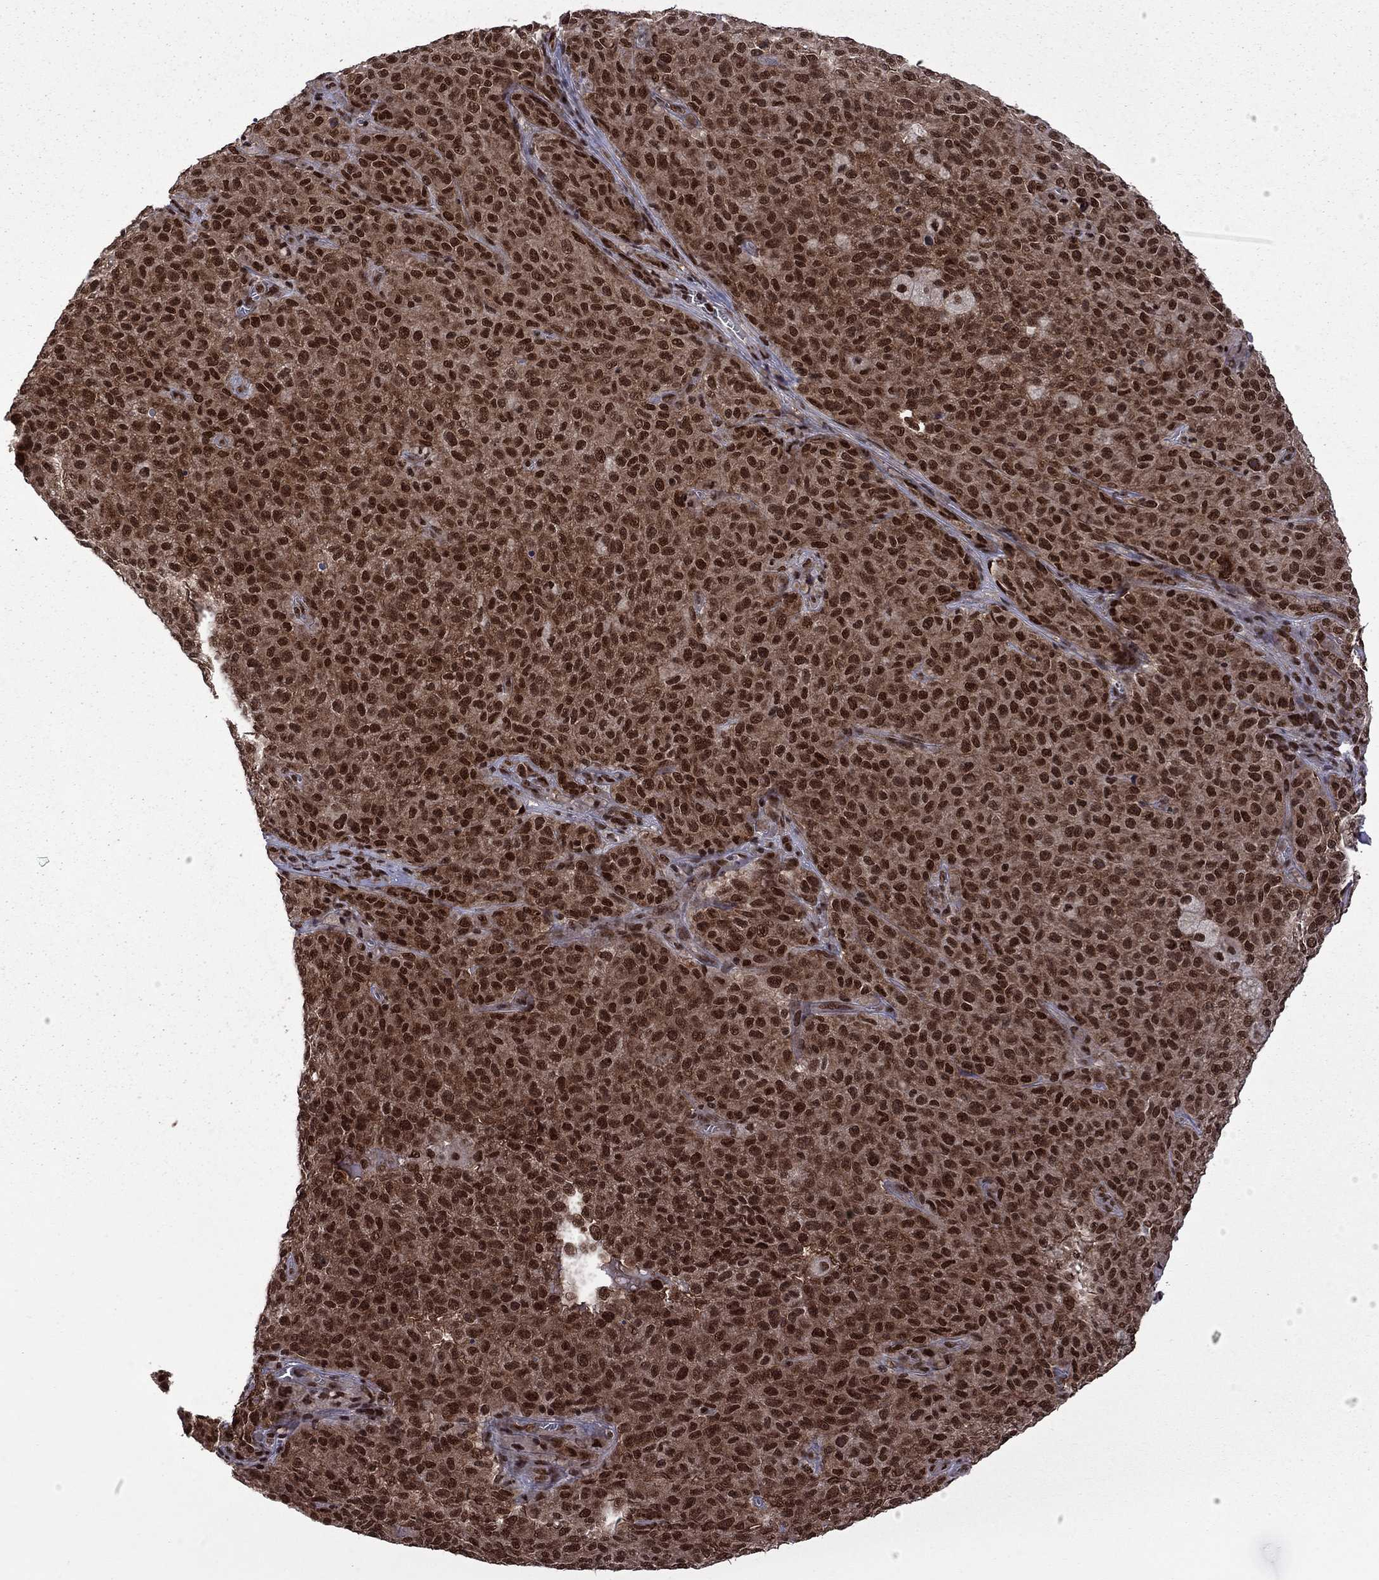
{"staining": {"intensity": "strong", "quantity": ">75%", "location": "nuclear"}, "tissue": "melanoma", "cell_type": "Tumor cells", "image_type": "cancer", "snomed": [{"axis": "morphology", "description": "Malignant melanoma, NOS"}, {"axis": "topography", "description": "Skin"}], "caption": "A high-resolution image shows immunohistochemistry staining of malignant melanoma, which shows strong nuclear staining in about >75% of tumor cells. Using DAB (brown) and hematoxylin (blue) stains, captured at high magnification using brightfield microscopy.", "gene": "MED25", "patient": {"sex": "female", "age": 82}}